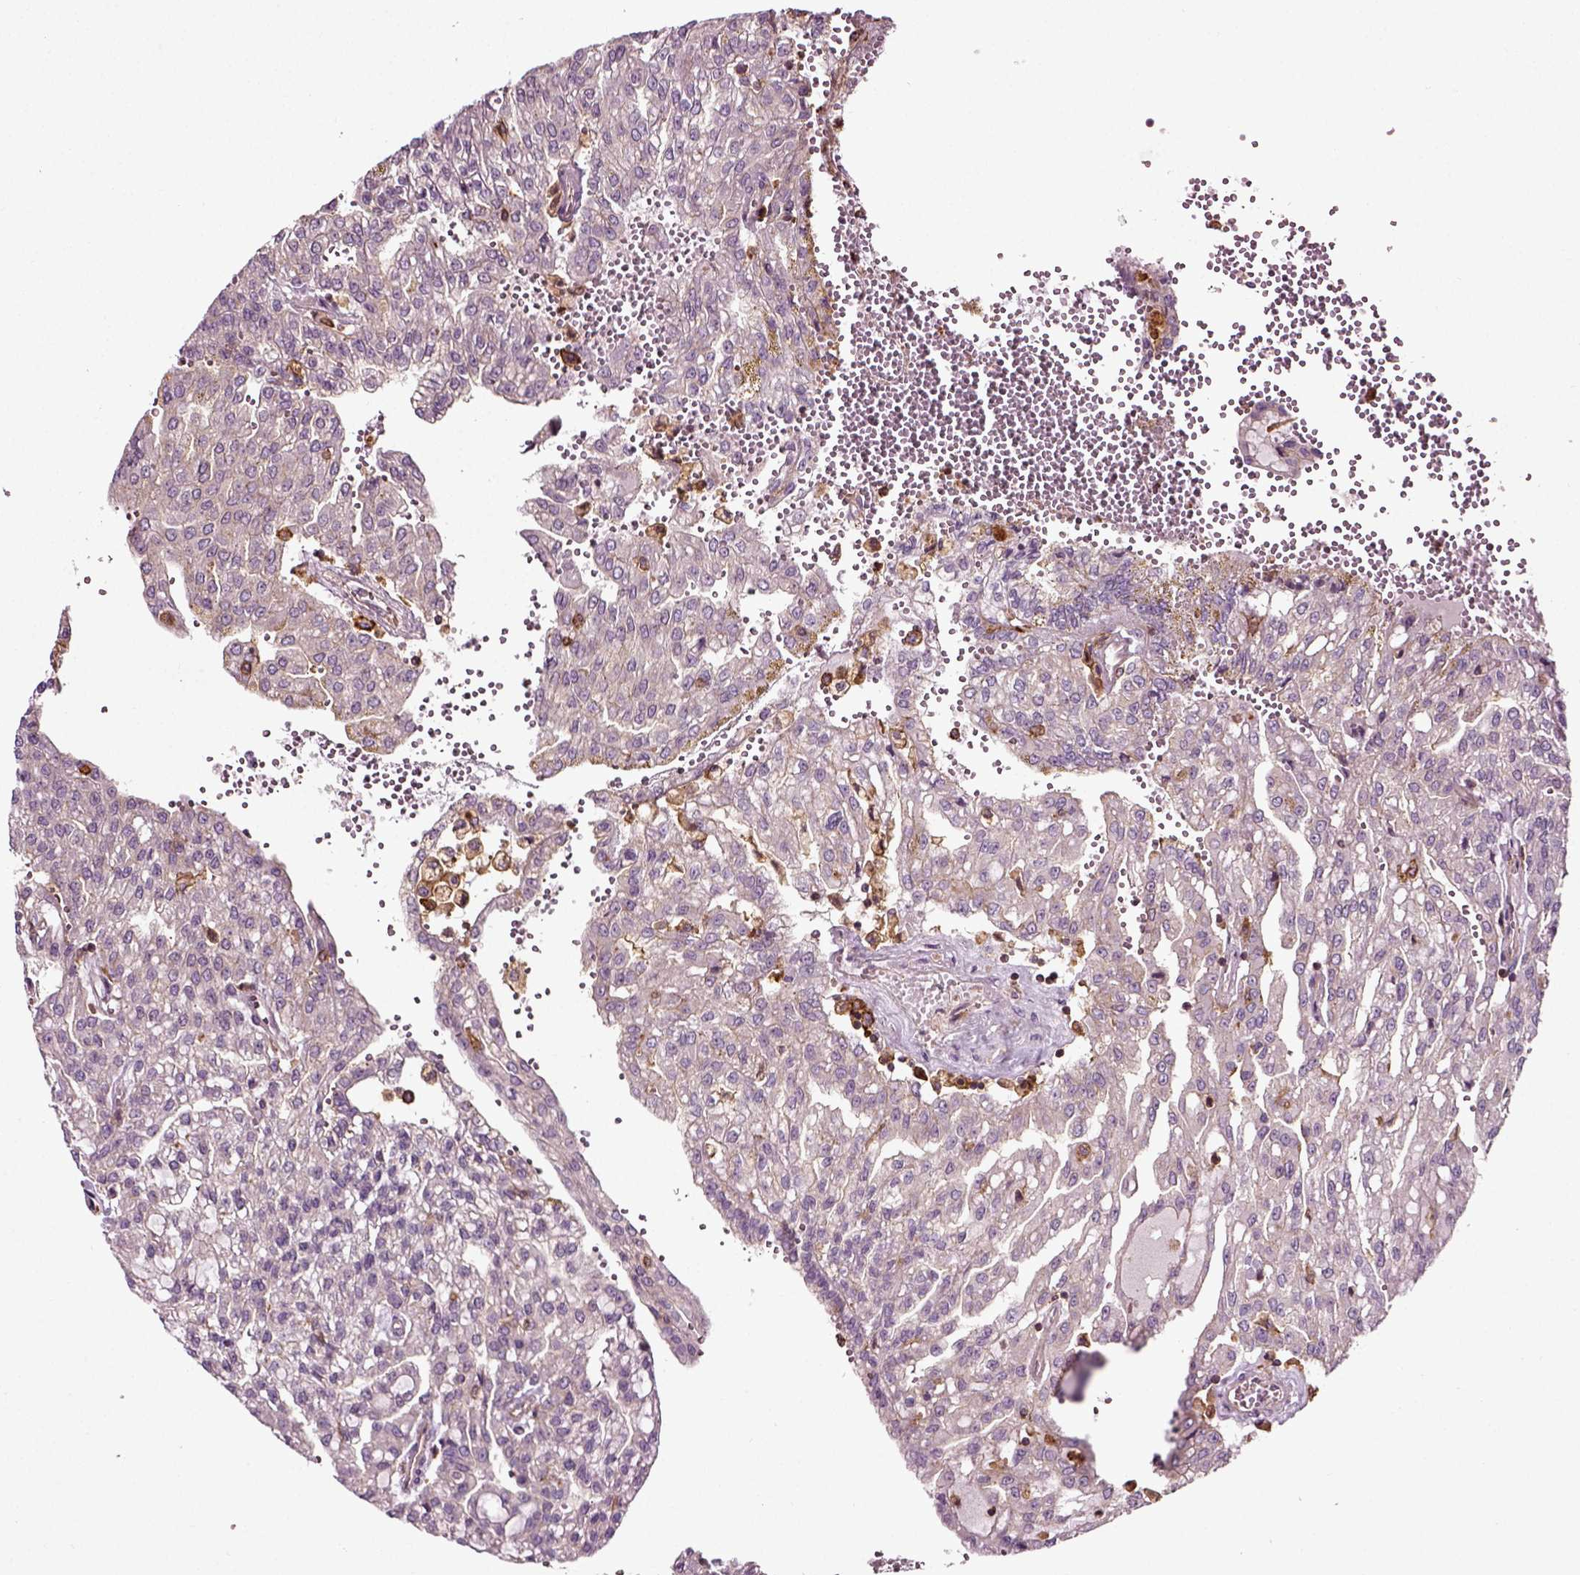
{"staining": {"intensity": "negative", "quantity": "none", "location": "none"}, "tissue": "renal cancer", "cell_type": "Tumor cells", "image_type": "cancer", "snomed": [{"axis": "morphology", "description": "Adenocarcinoma, NOS"}, {"axis": "topography", "description": "Kidney"}], "caption": "Immunohistochemistry of renal cancer displays no expression in tumor cells.", "gene": "RHOF", "patient": {"sex": "male", "age": 63}}